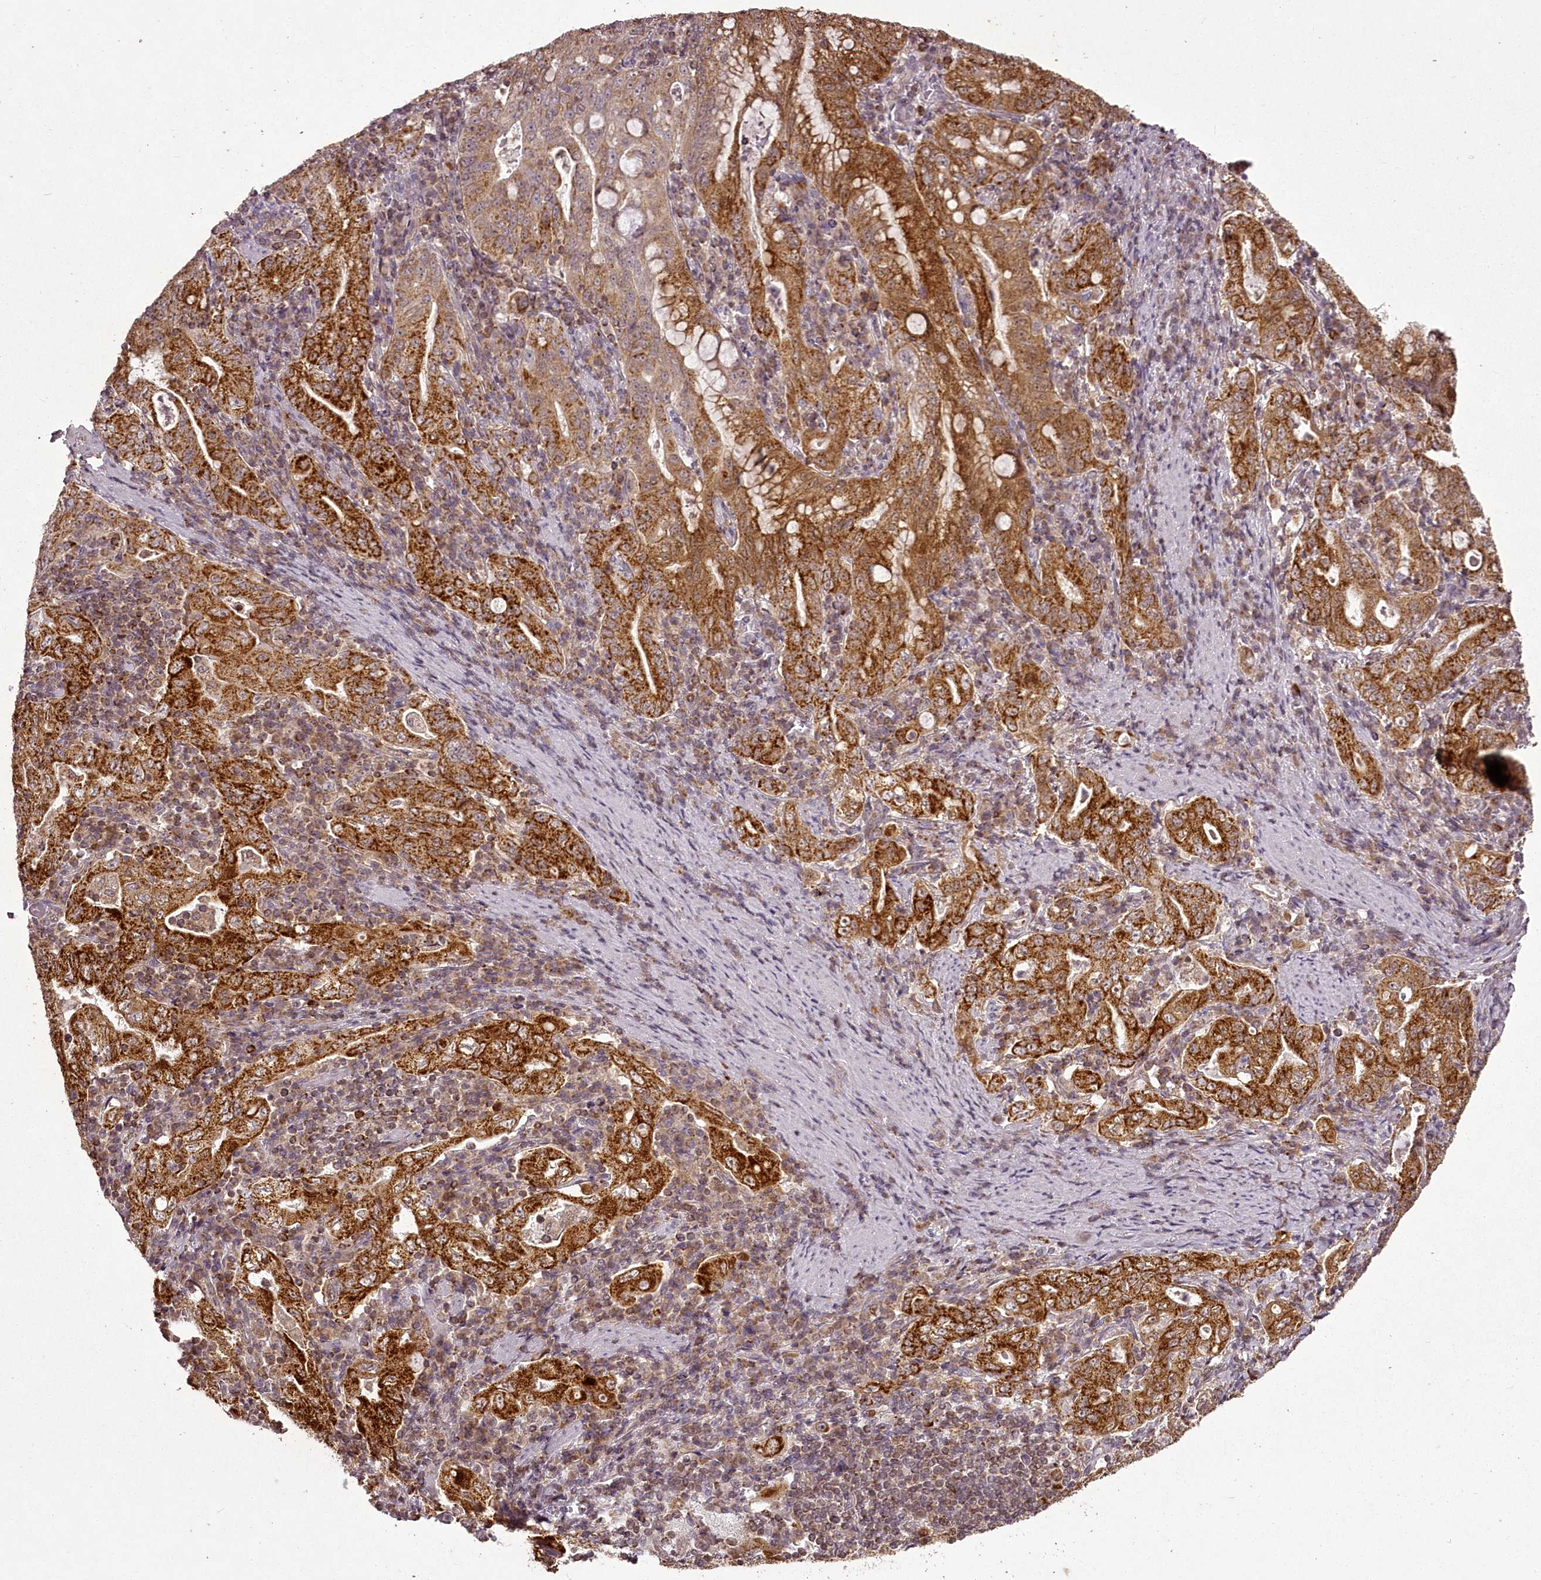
{"staining": {"intensity": "strong", "quantity": ">75%", "location": "cytoplasmic/membranous"}, "tissue": "stomach cancer", "cell_type": "Tumor cells", "image_type": "cancer", "snomed": [{"axis": "morphology", "description": "Normal tissue, NOS"}, {"axis": "morphology", "description": "Adenocarcinoma, NOS"}, {"axis": "topography", "description": "Esophagus"}, {"axis": "topography", "description": "Stomach, upper"}, {"axis": "topography", "description": "Peripheral nerve tissue"}], "caption": "Strong cytoplasmic/membranous protein expression is identified in about >75% of tumor cells in stomach cancer. The protein of interest is shown in brown color, while the nuclei are stained blue.", "gene": "CHCHD2", "patient": {"sex": "male", "age": 62}}